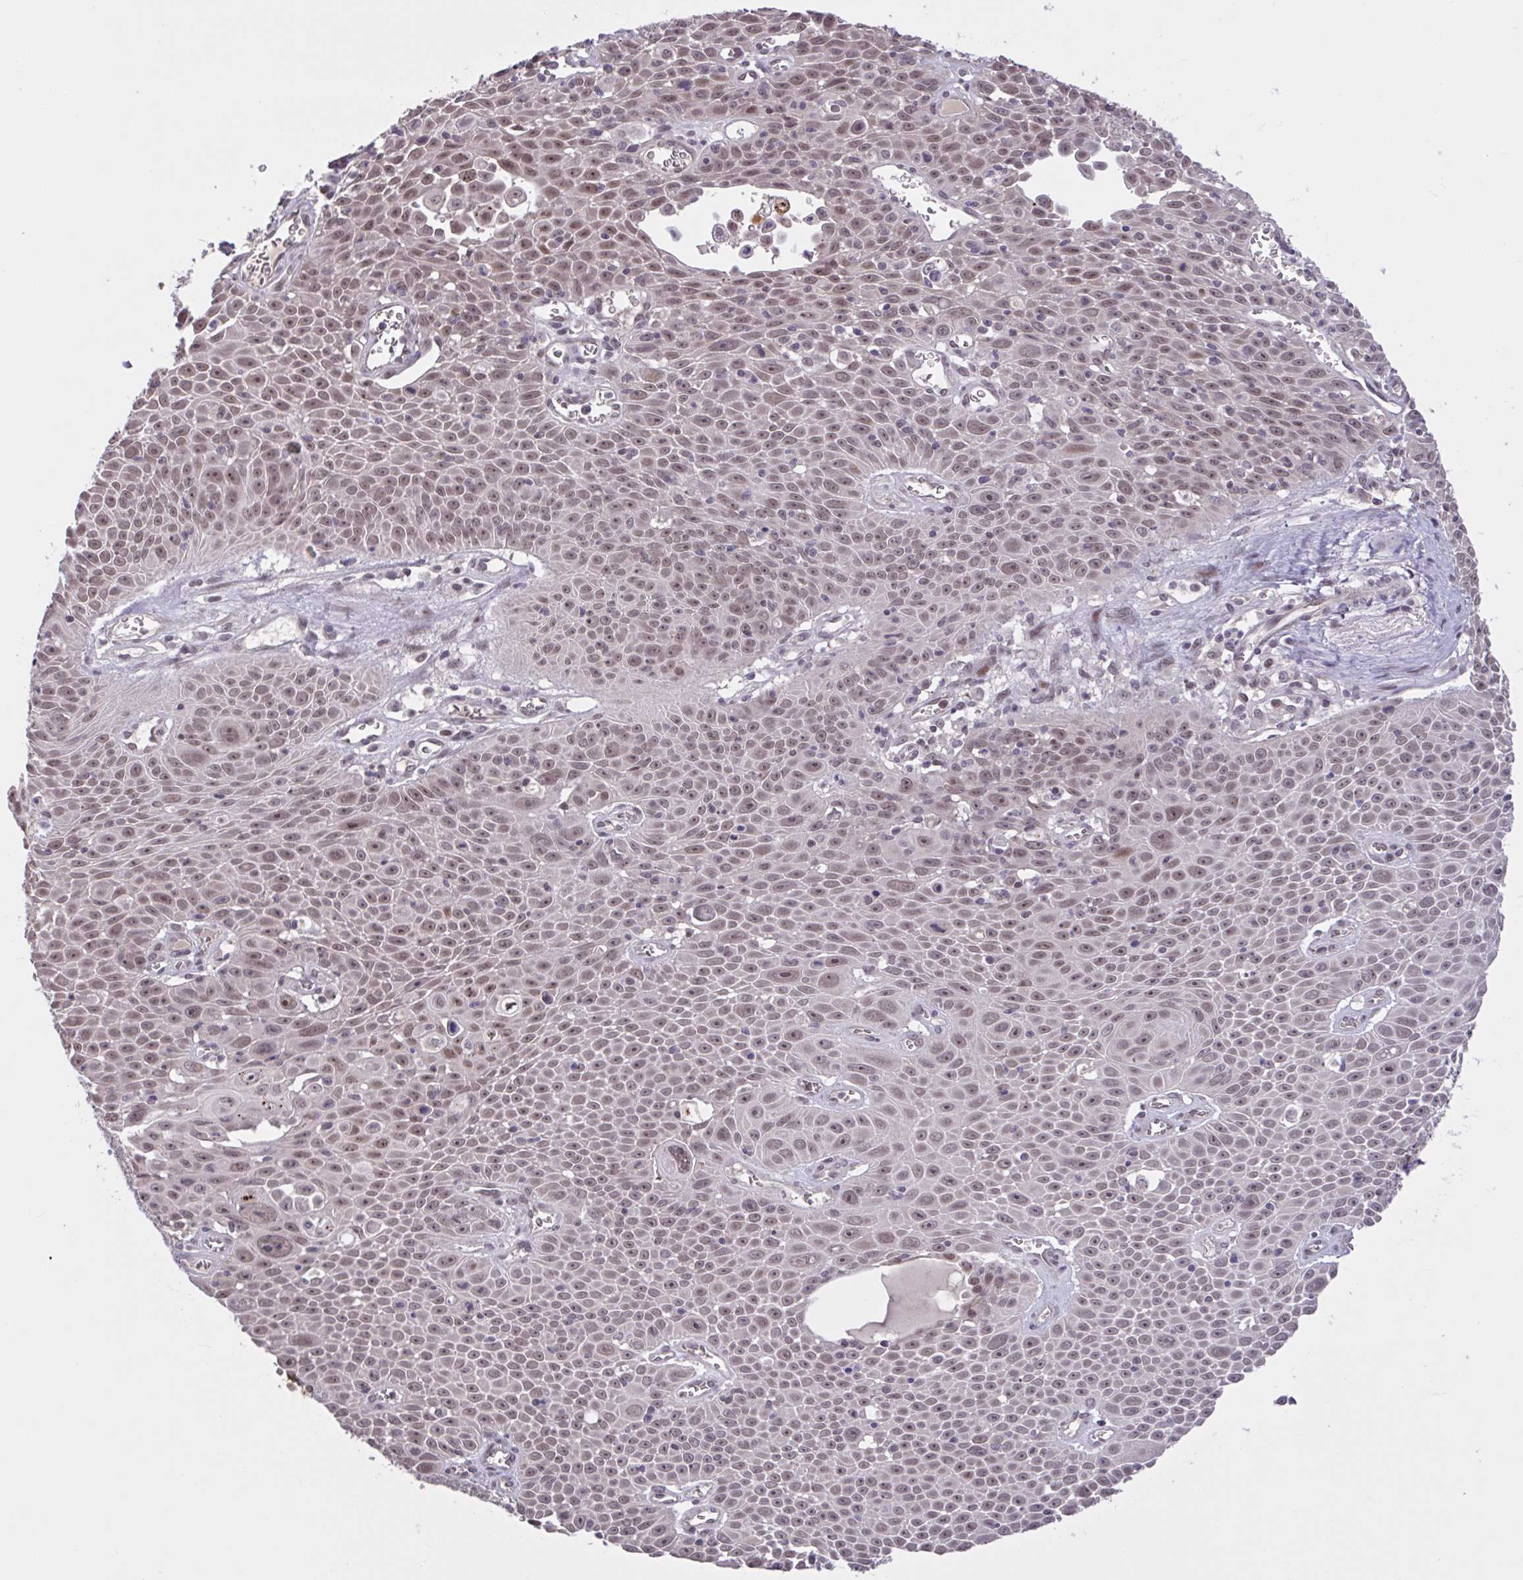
{"staining": {"intensity": "moderate", "quantity": ">75%", "location": "nuclear"}, "tissue": "lung cancer", "cell_type": "Tumor cells", "image_type": "cancer", "snomed": [{"axis": "morphology", "description": "Squamous cell carcinoma, NOS"}, {"axis": "morphology", "description": "Squamous cell carcinoma, metastatic, NOS"}, {"axis": "topography", "description": "Lymph node"}, {"axis": "topography", "description": "Lung"}], "caption": "About >75% of tumor cells in human lung cancer show moderate nuclear protein positivity as visualized by brown immunohistochemical staining.", "gene": "ZNF414", "patient": {"sex": "female", "age": 62}}